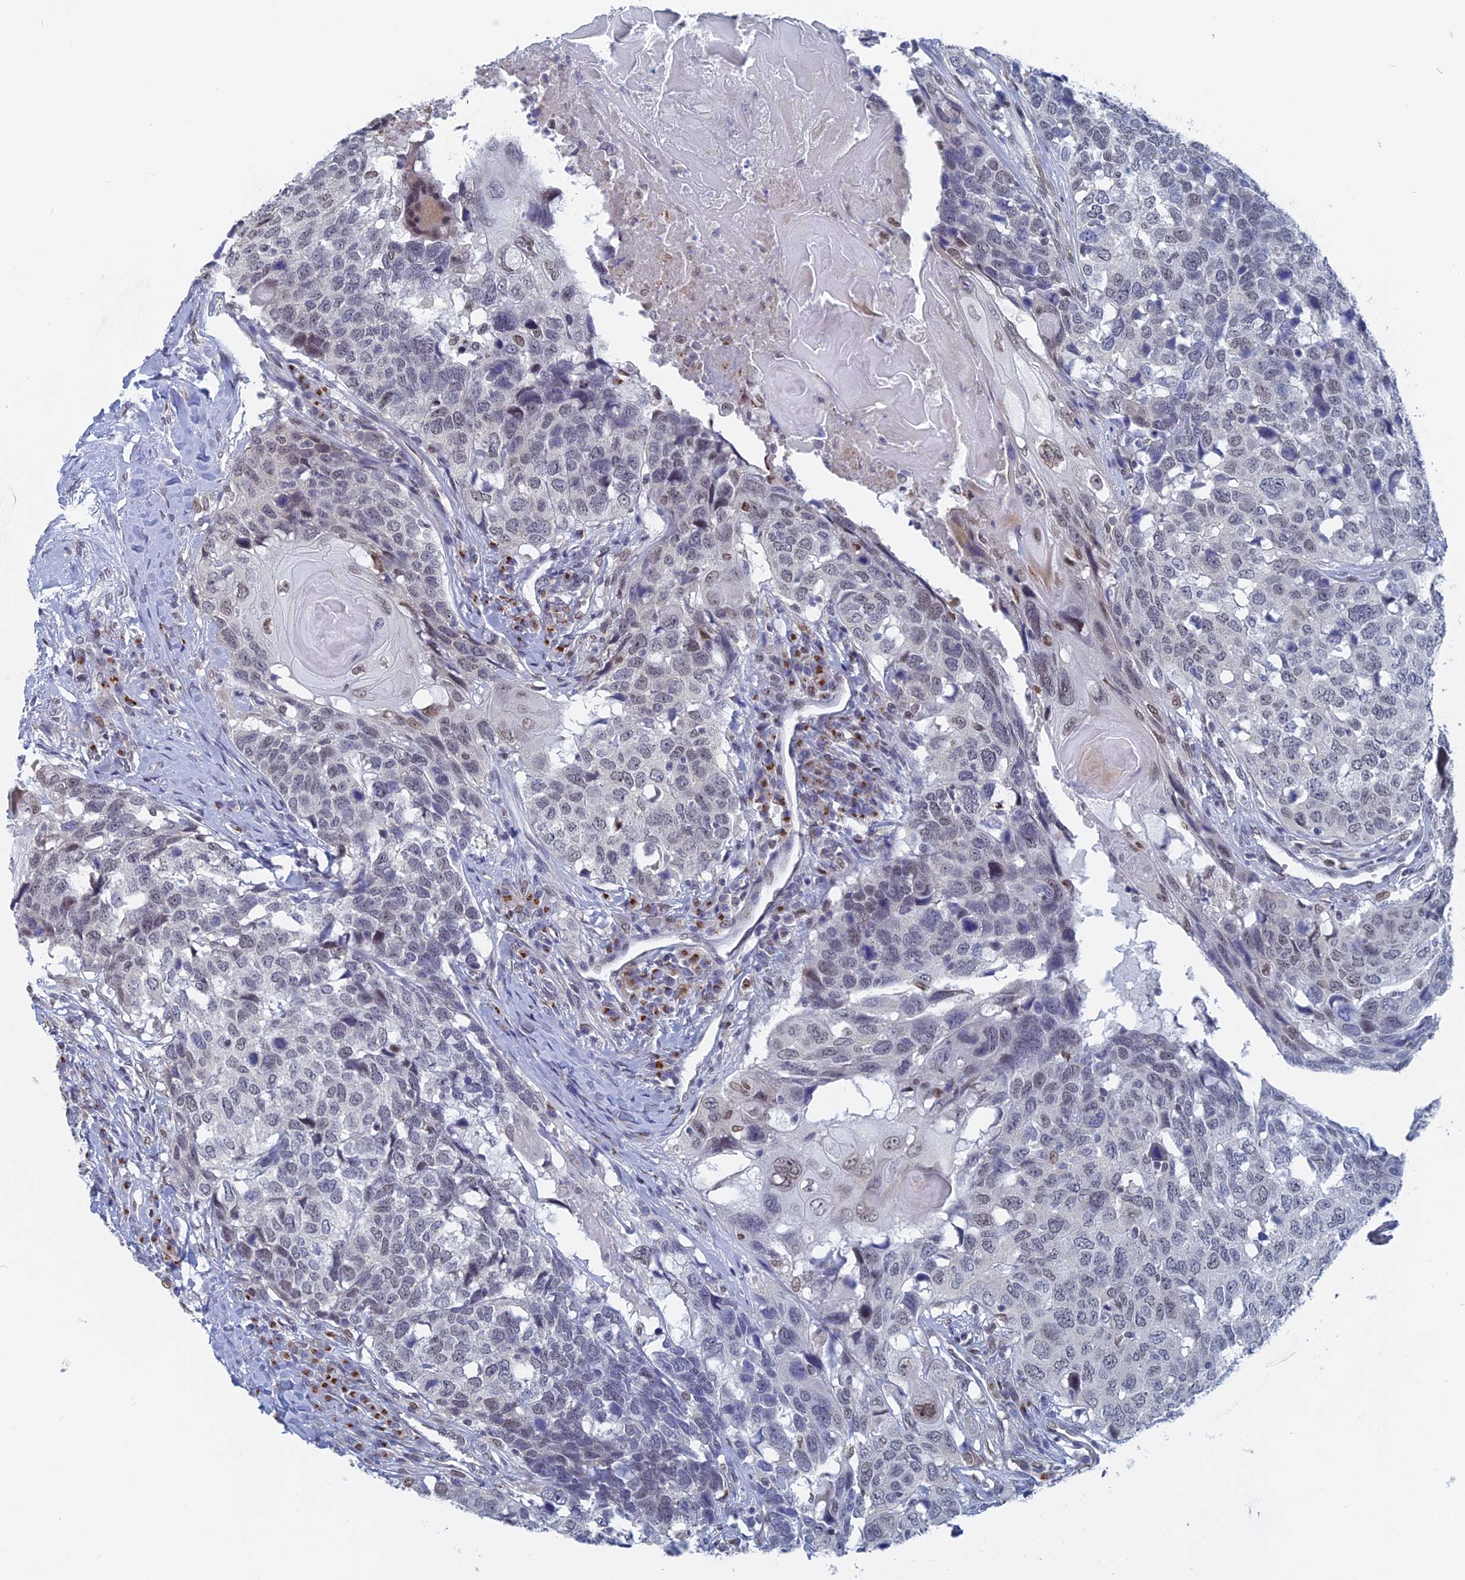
{"staining": {"intensity": "negative", "quantity": "none", "location": "none"}, "tissue": "head and neck cancer", "cell_type": "Tumor cells", "image_type": "cancer", "snomed": [{"axis": "morphology", "description": "Squamous cell carcinoma, NOS"}, {"axis": "topography", "description": "Head-Neck"}], "caption": "A high-resolution image shows immunohistochemistry staining of head and neck cancer, which displays no significant positivity in tumor cells. (Stains: DAB (3,3'-diaminobenzidine) immunohistochemistry with hematoxylin counter stain, Microscopy: brightfield microscopy at high magnification).", "gene": "MTRF1", "patient": {"sex": "male", "age": 66}}